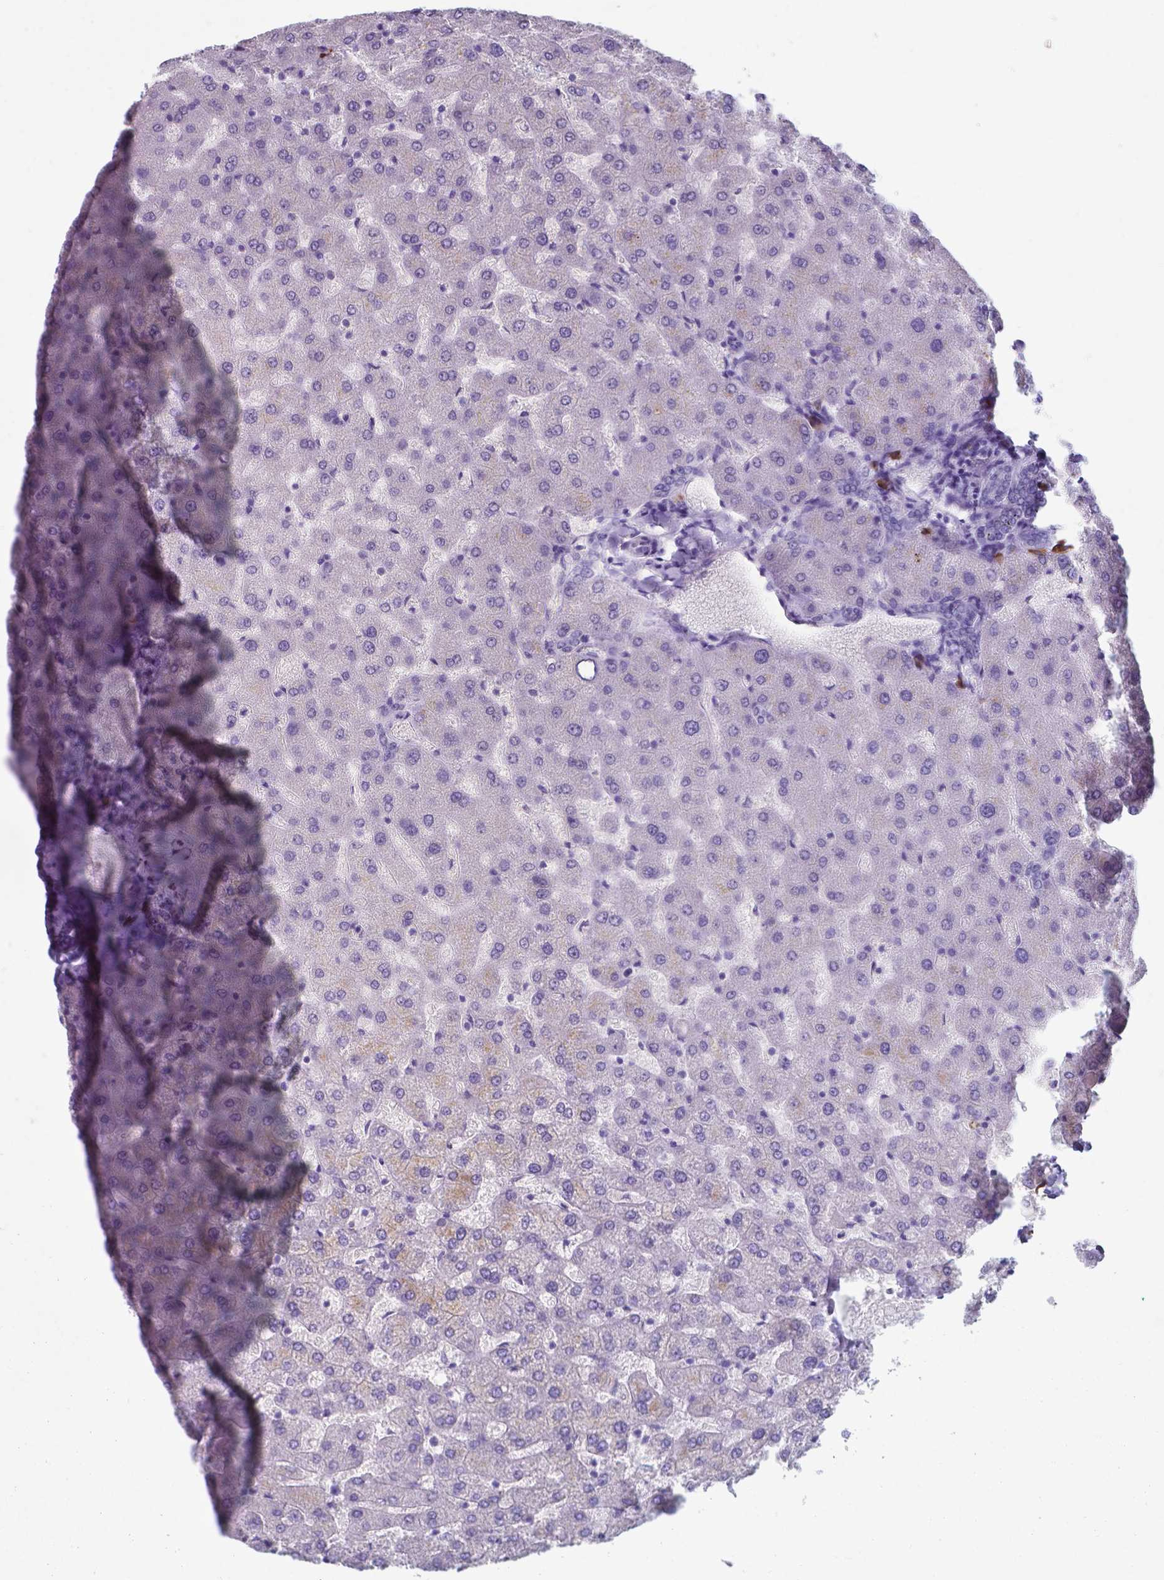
{"staining": {"intensity": "negative", "quantity": "none", "location": "none"}, "tissue": "liver", "cell_type": "Cholangiocytes", "image_type": "normal", "snomed": [{"axis": "morphology", "description": "Normal tissue, NOS"}, {"axis": "topography", "description": "Liver"}], "caption": "Unremarkable liver was stained to show a protein in brown. There is no significant expression in cholangiocytes. The staining is performed using DAB (3,3'-diaminobenzidine) brown chromogen with nuclei counter-stained in using hematoxylin.", "gene": "UBE2J1", "patient": {"sex": "female", "age": 50}}